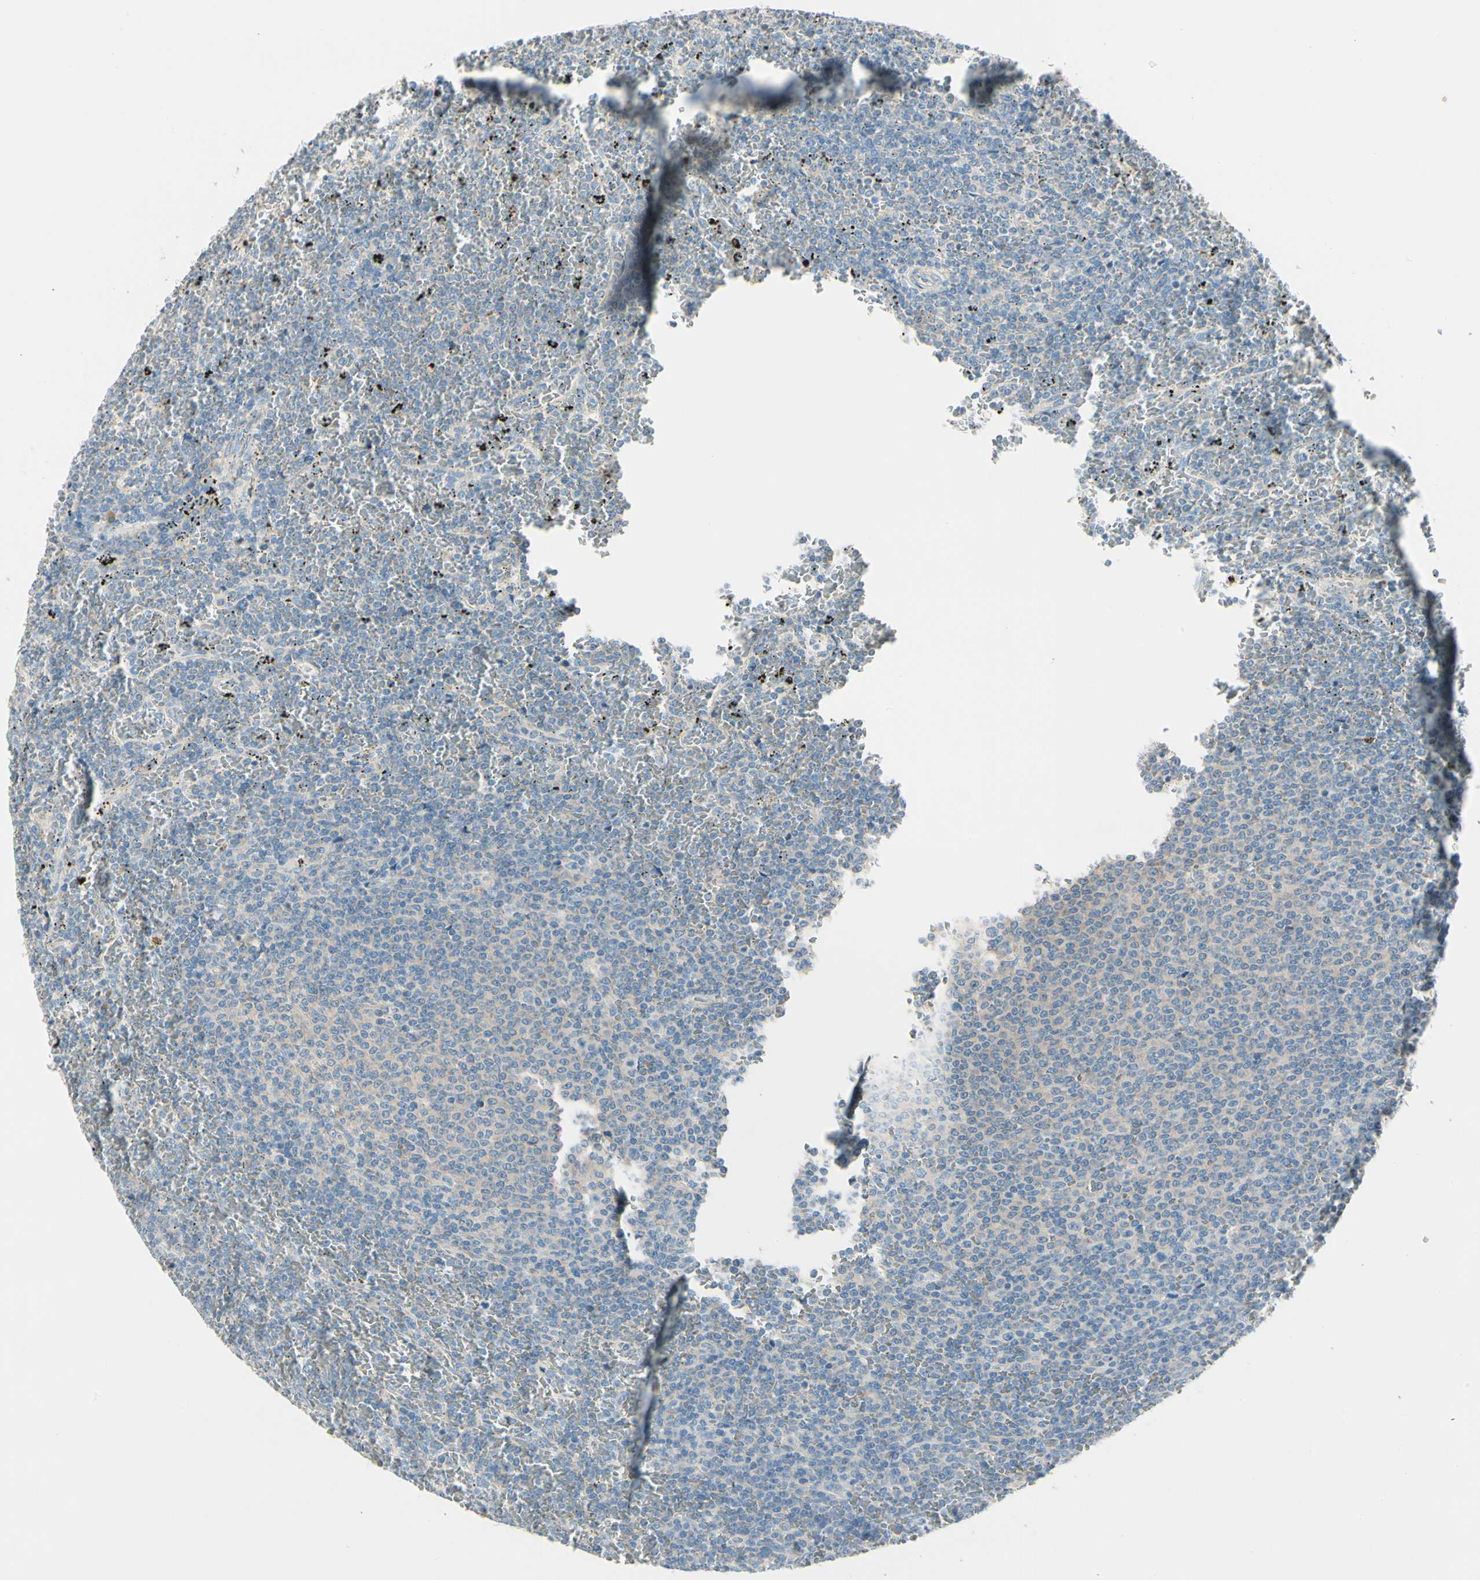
{"staining": {"intensity": "negative", "quantity": "none", "location": "none"}, "tissue": "lymphoma", "cell_type": "Tumor cells", "image_type": "cancer", "snomed": [{"axis": "morphology", "description": "Malignant lymphoma, non-Hodgkin's type, Low grade"}, {"axis": "topography", "description": "Spleen"}], "caption": "Histopathology image shows no significant protein expression in tumor cells of malignant lymphoma, non-Hodgkin's type (low-grade).", "gene": "DUSP12", "patient": {"sex": "female", "age": 77}}